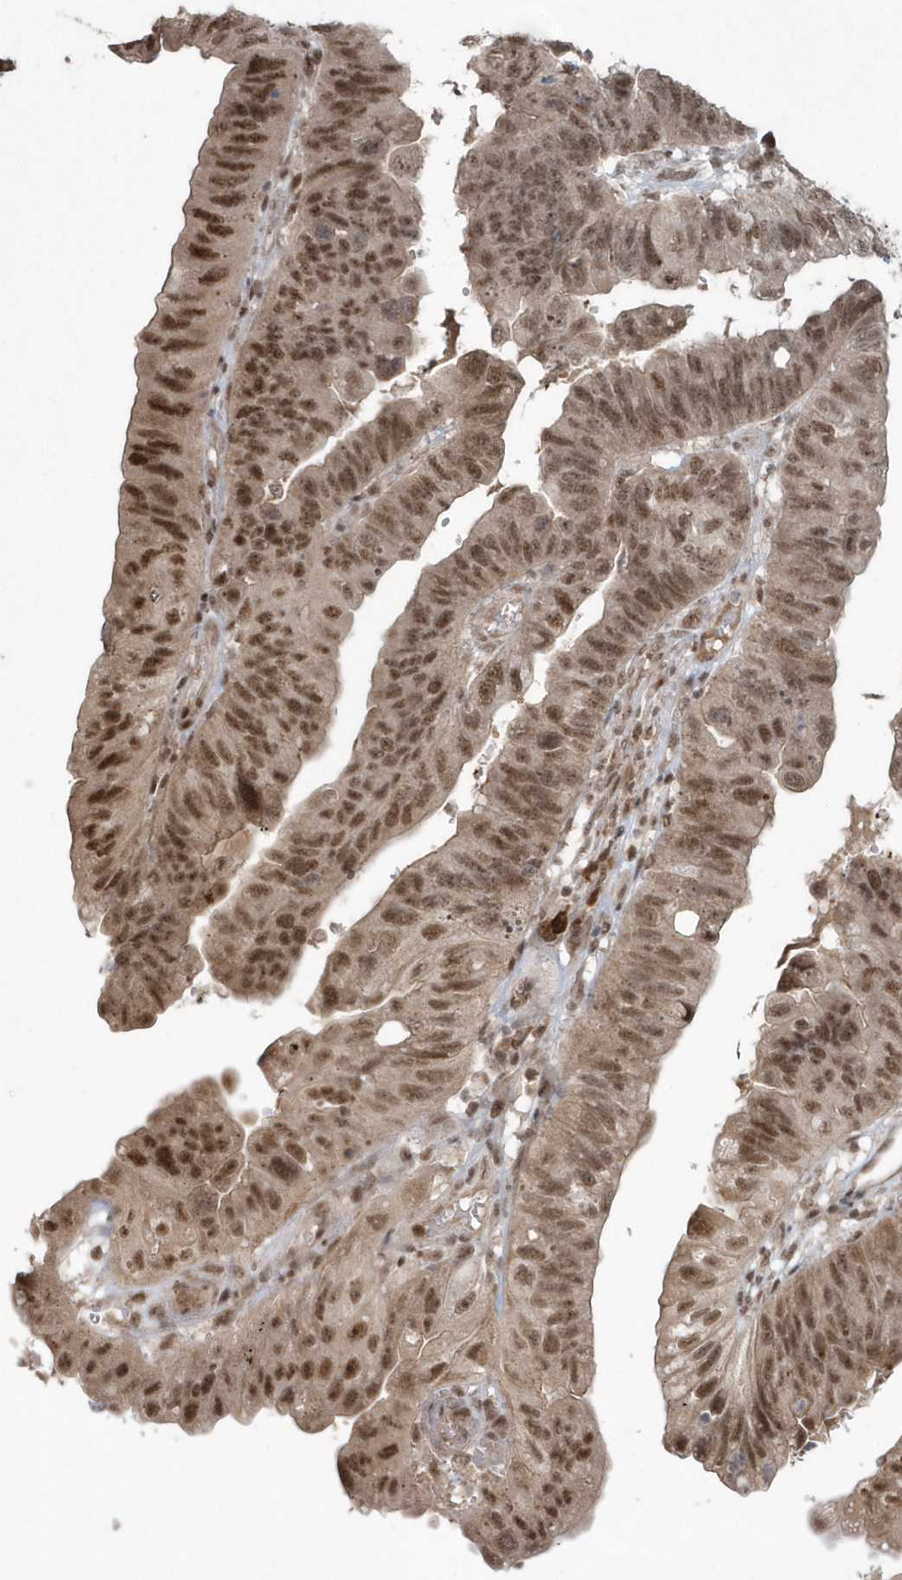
{"staining": {"intensity": "moderate", "quantity": ">75%", "location": "nuclear"}, "tissue": "stomach cancer", "cell_type": "Tumor cells", "image_type": "cancer", "snomed": [{"axis": "morphology", "description": "Adenocarcinoma, NOS"}, {"axis": "topography", "description": "Stomach"}], "caption": "Brown immunohistochemical staining in human stomach adenocarcinoma reveals moderate nuclear positivity in about >75% of tumor cells.", "gene": "EPB41L4A", "patient": {"sex": "male", "age": 59}}